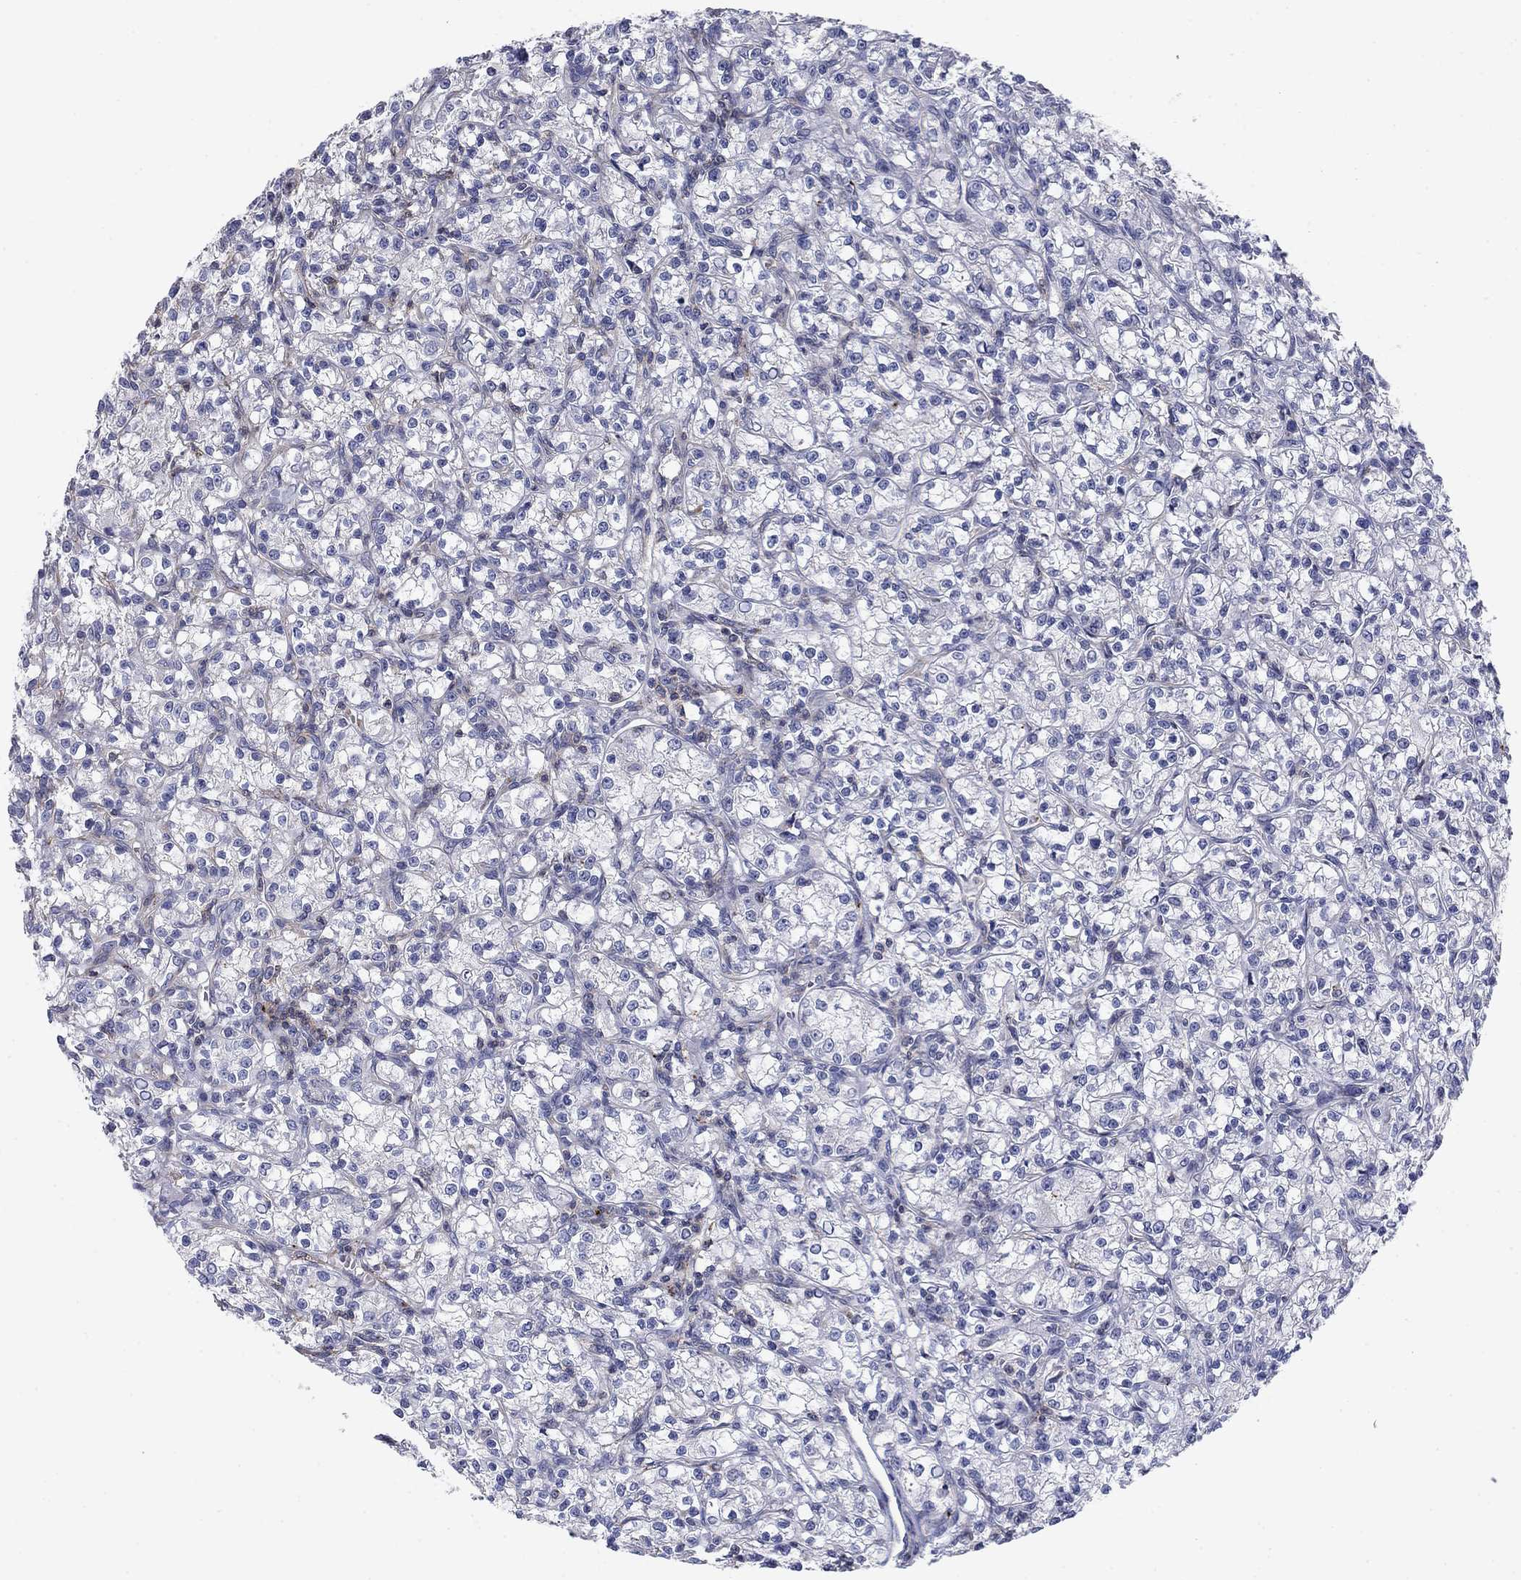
{"staining": {"intensity": "negative", "quantity": "none", "location": "none"}, "tissue": "renal cancer", "cell_type": "Tumor cells", "image_type": "cancer", "snomed": [{"axis": "morphology", "description": "Adenocarcinoma, NOS"}, {"axis": "topography", "description": "Kidney"}], "caption": "DAB (3,3'-diaminobenzidine) immunohistochemical staining of human adenocarcinoma (renal) reveals no significant staining in tumor cells. The staining is performed using DAB (3,3'-diaminobenzidine) brown chromogen with nuclei counter-stained in using hematoxylin.", "gene": "PSD4", "patient": {"sex": "female", "age": 59}}